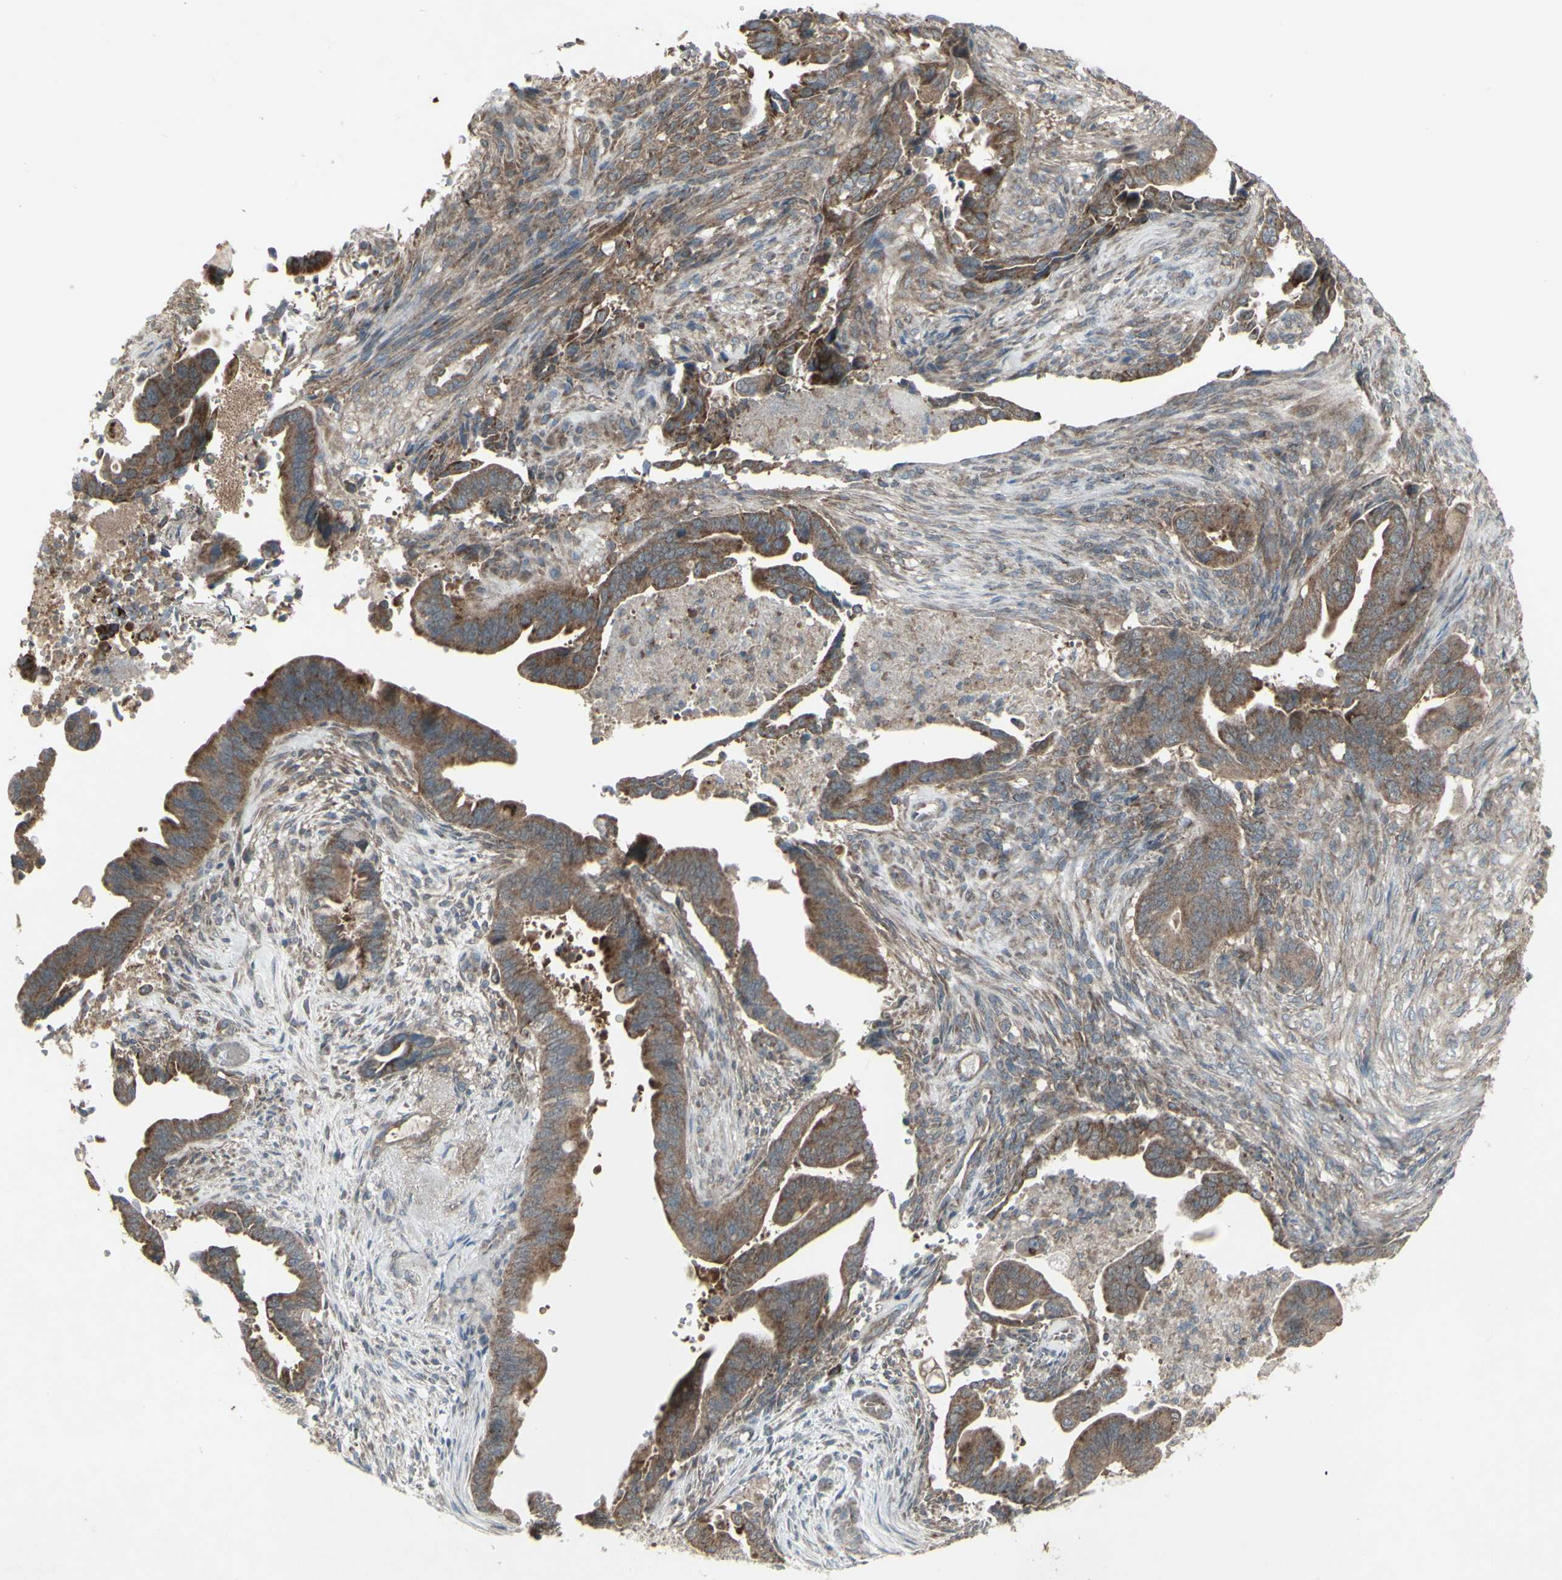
{"staining": {"intensity": "moderate", "quantity": ">75%", "location": "cytoplasmic/membranous"}, "tissue": "pancreatic cancer", "cell_type": "Tumor cells", "image_type": "cancer", "snomed": [{"axis": "morphology", "description": "Adenocarcinoma, NOS"}, {"axis": "topography", "description": "Pancreas"}], "caption": "A histopathology image showing moderate cytoplasmic/membranous staining in about >75% of tumor cells in adenocarcinoma (pancreatic), as visualized by brown immunohistochemical staining.", "gene": "SHC1", "patient": {"sex": "male", "age": 70}}